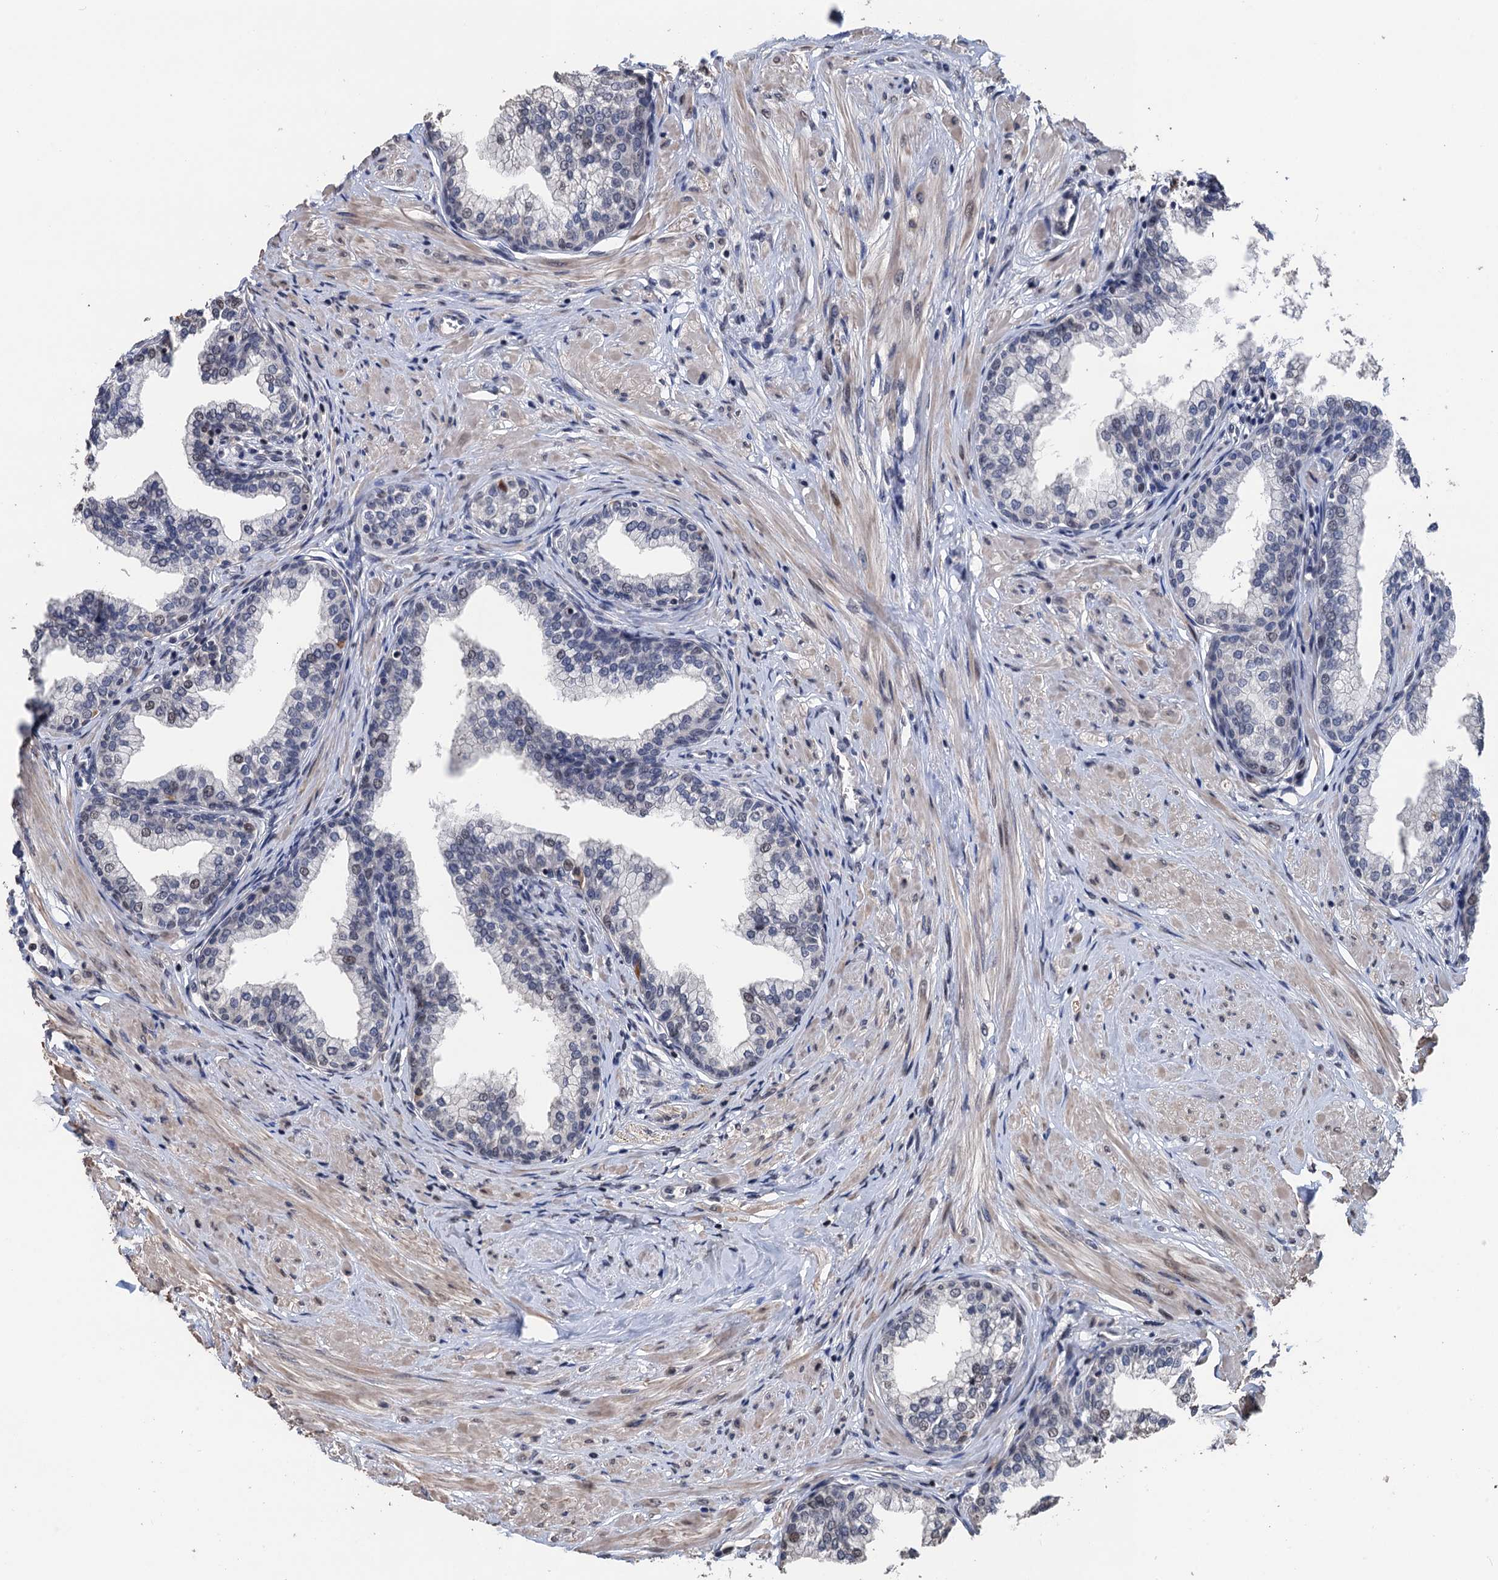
{"staining": {"intensity": "negative", "quantity": "none", "location": "none"}, "tissue": "prostate", "cell_type": "Glandular cells", "image_type": "normal", "snomed": [{"axis": "morphology", "description": "Normal tissue, NOS"}, {"axis": "morphology", "description": "Urothelial carcinoma, Low grade"}, {"axis": "topography", "description": "Urinary bladder"}, {"axis": "topography", "description": "Prostate"}], "caption": "Unremarkable prostate was stained to show a protein in brown. There is no significant positivity in glandular cells. (Brightfield microscopy of DAB immunohistochemistry (IHC) at high magnification).", "gene": "ART5", "patient": {"sex": "male", "age": 60}}